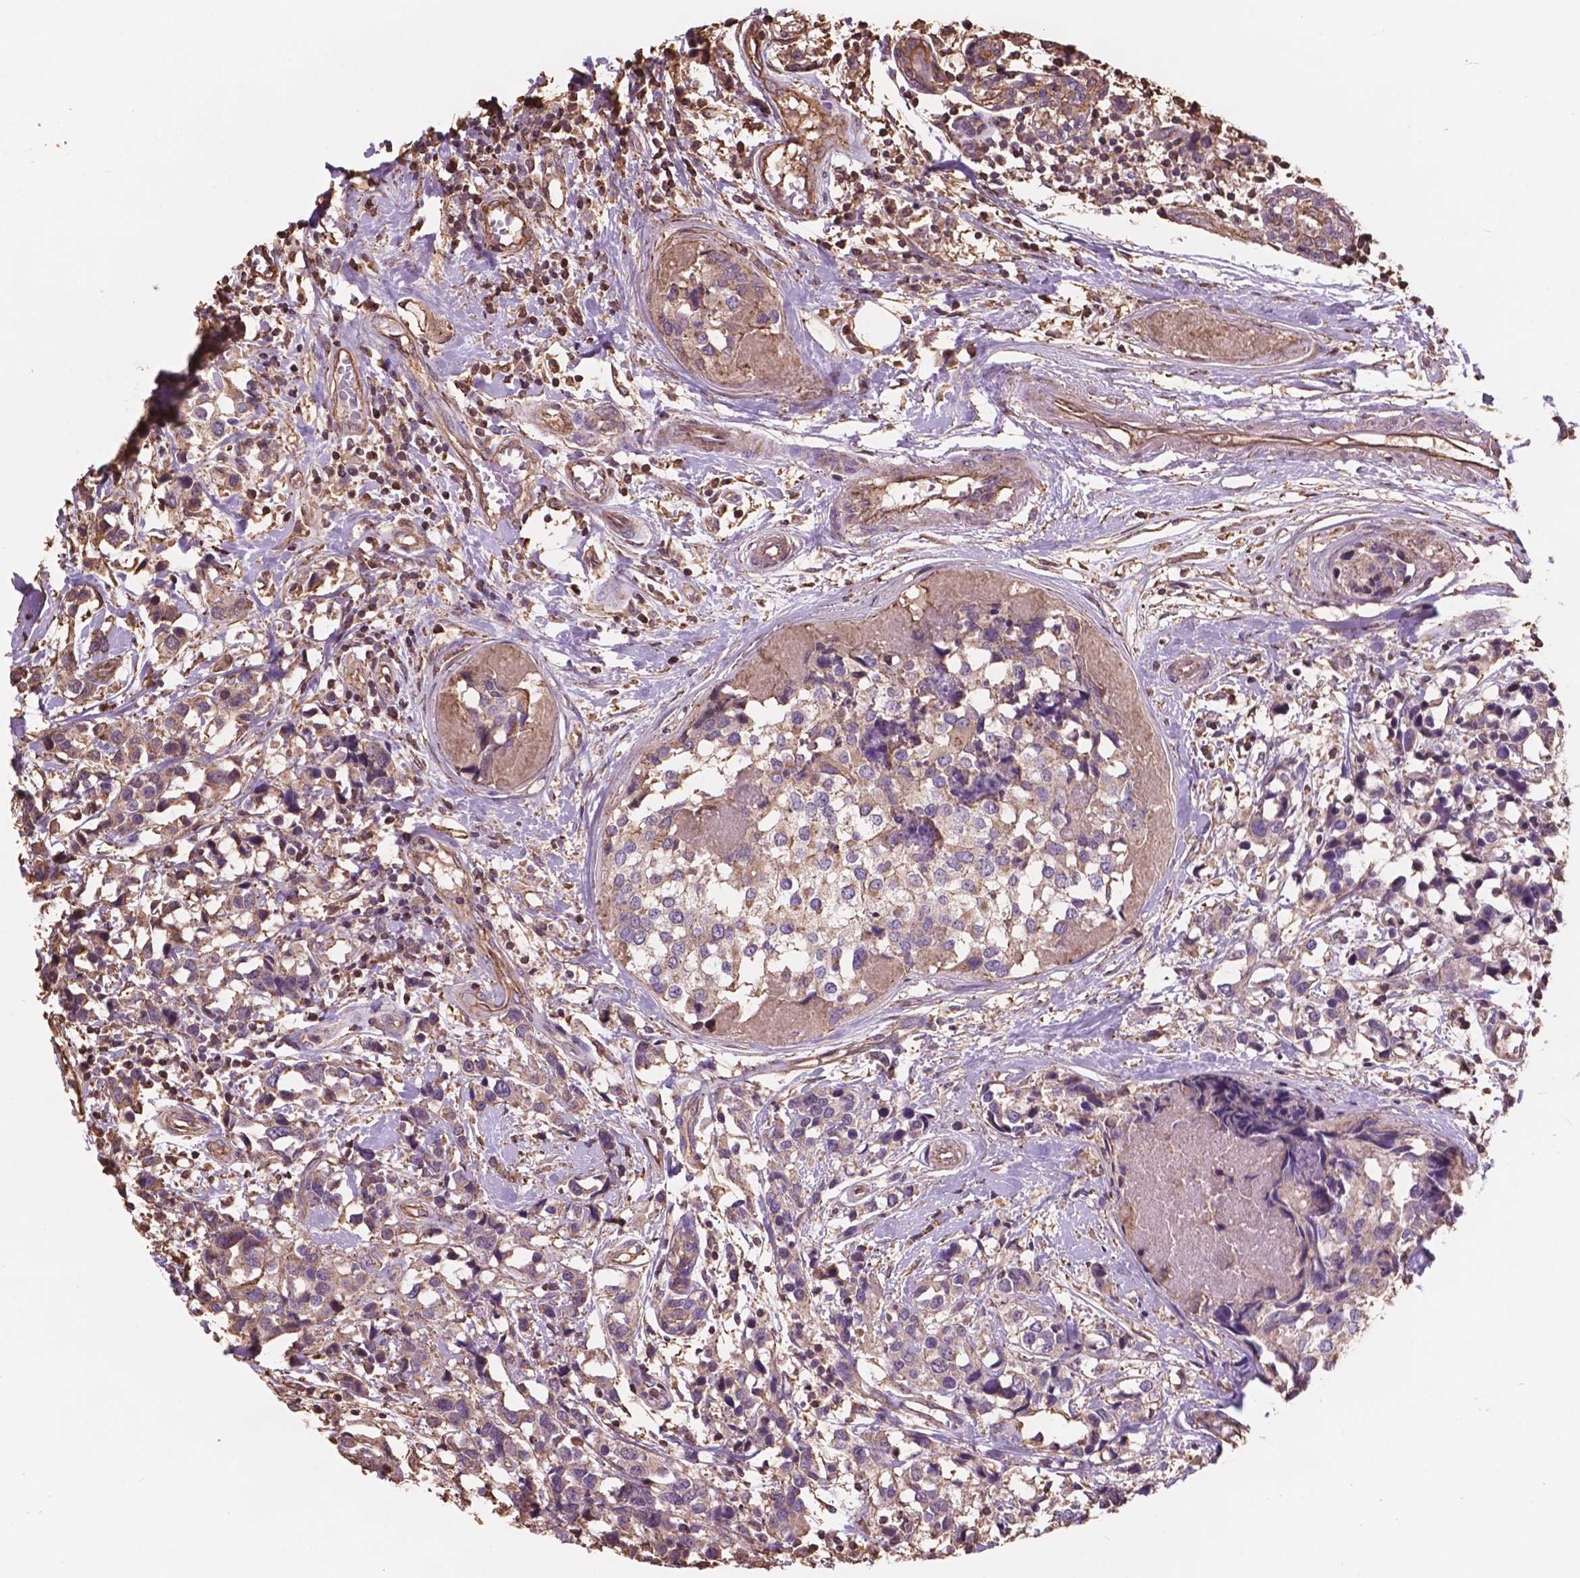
{"staining": {"intensity": "weak", "quantity": ">75%", "location": "cytoplasmic/membranous"}, "tissue": "breast cancer", "cell_type": "Tumor cells", "image_type": "cancer", "snomed": [{"axis": "morphology", "description": "Lobular carcinoma"}, {"axis": "topography", "description": "Breast"}], "caption": "Weak cytoplasmic/membranous positivity is identified in about >75% of tumor cells in breast lobular carcinoma.", "gene": "NIPA2", "patient": {"sex": "female", "age": 59}}